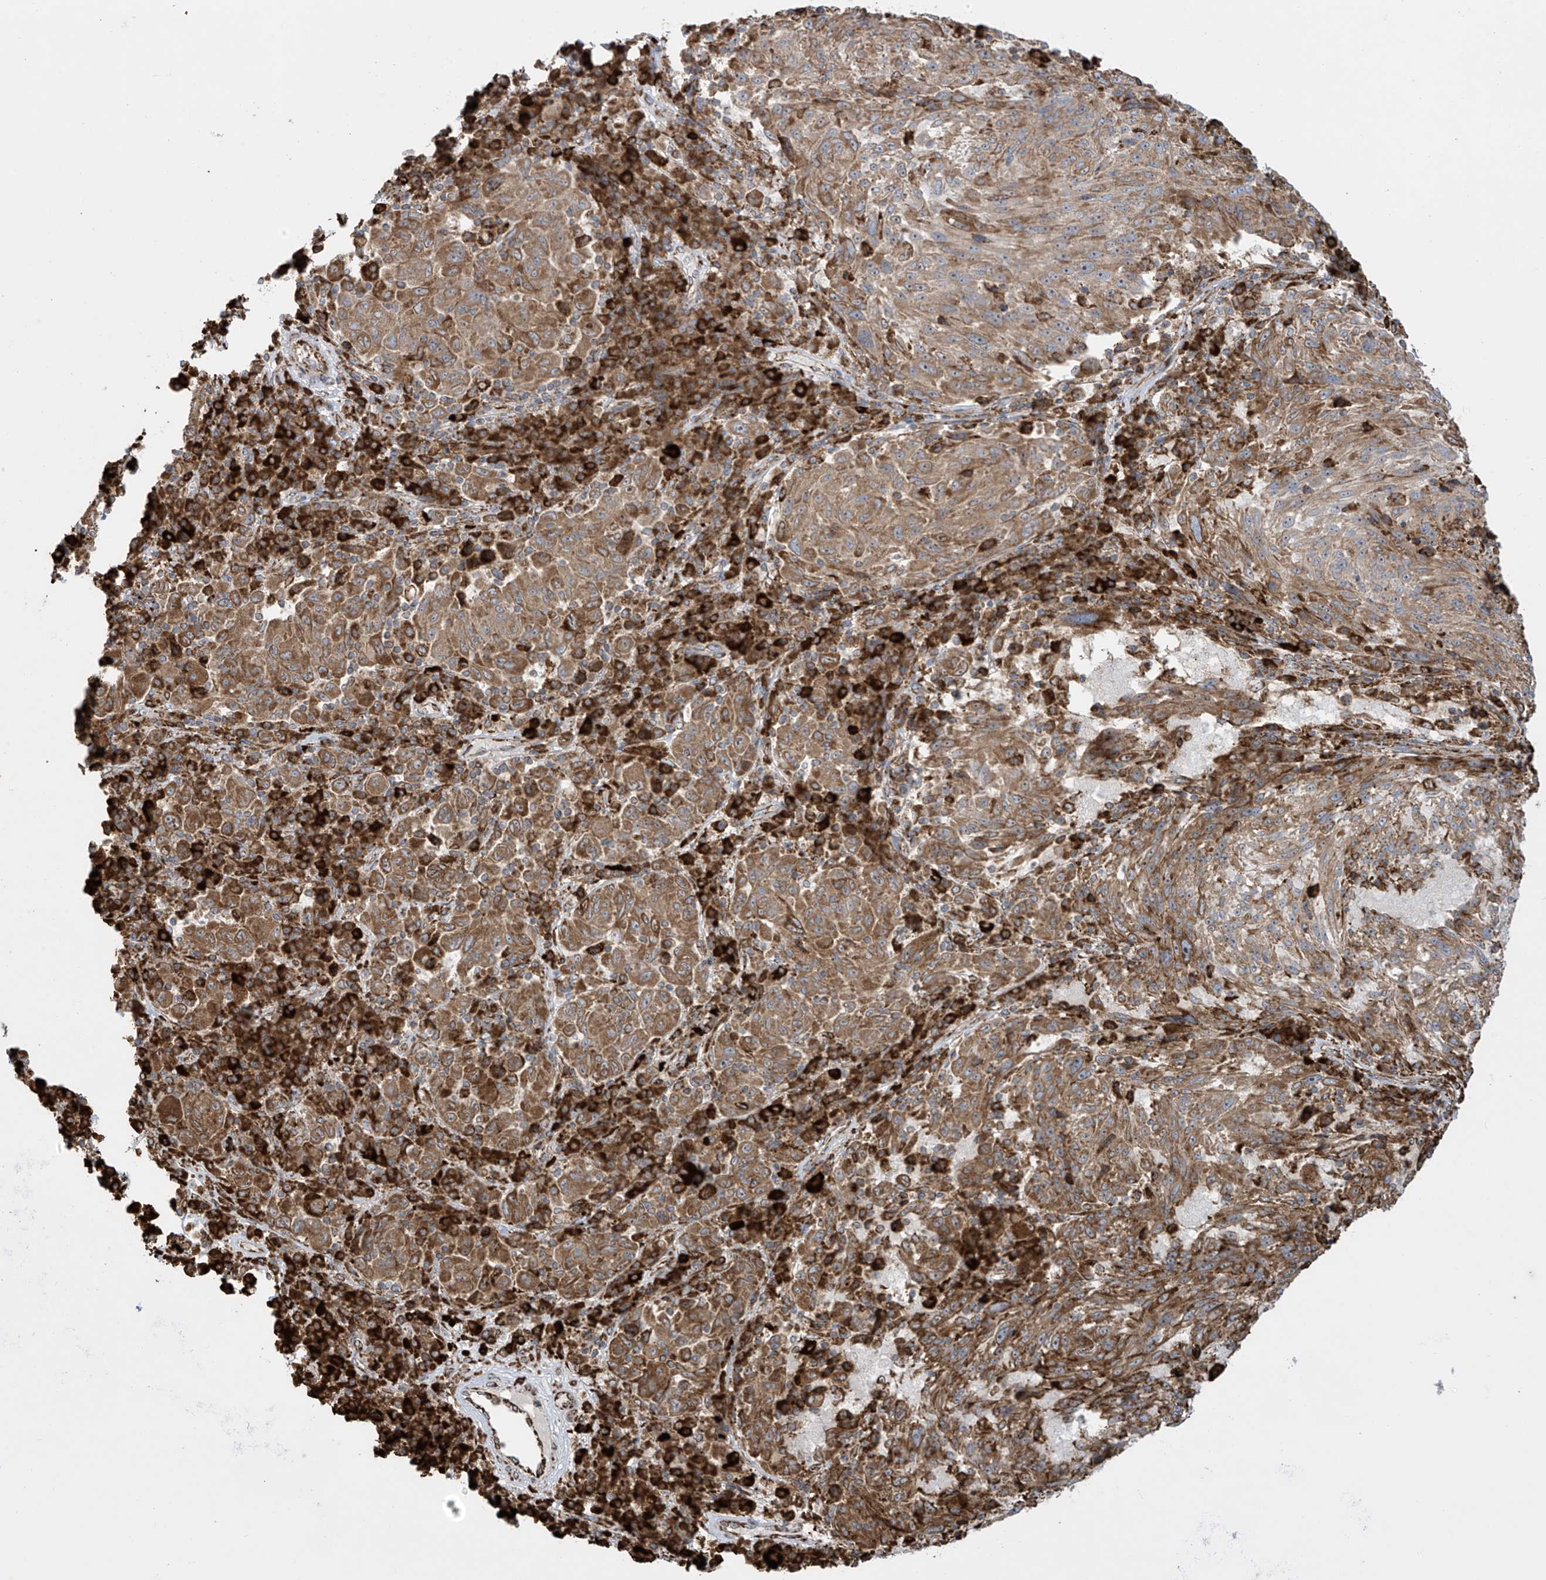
{"staining": {"intensity": "moderate", "quantity": ">75%", "location": "cytoplasmic/membranous"}, "tissue": "melanoma", "cell_type": "Tumor cells", "image_type": "cancer", "snomed": [{"axis": "morphology", "description": "Malignant melanoma, NOS"}, {"axis": "topography", "description": "Skin"}], "caption": "Melanoma tissue demonstrates moderate cytoplasmic/membranous staining in about >75% of tumor cells (DAB (3,3'-diaminobenzidine) IHC with brightfield microscopy, high magnification).", "gene": "MX1", "patient": {"sex": "male", "age": 53}}